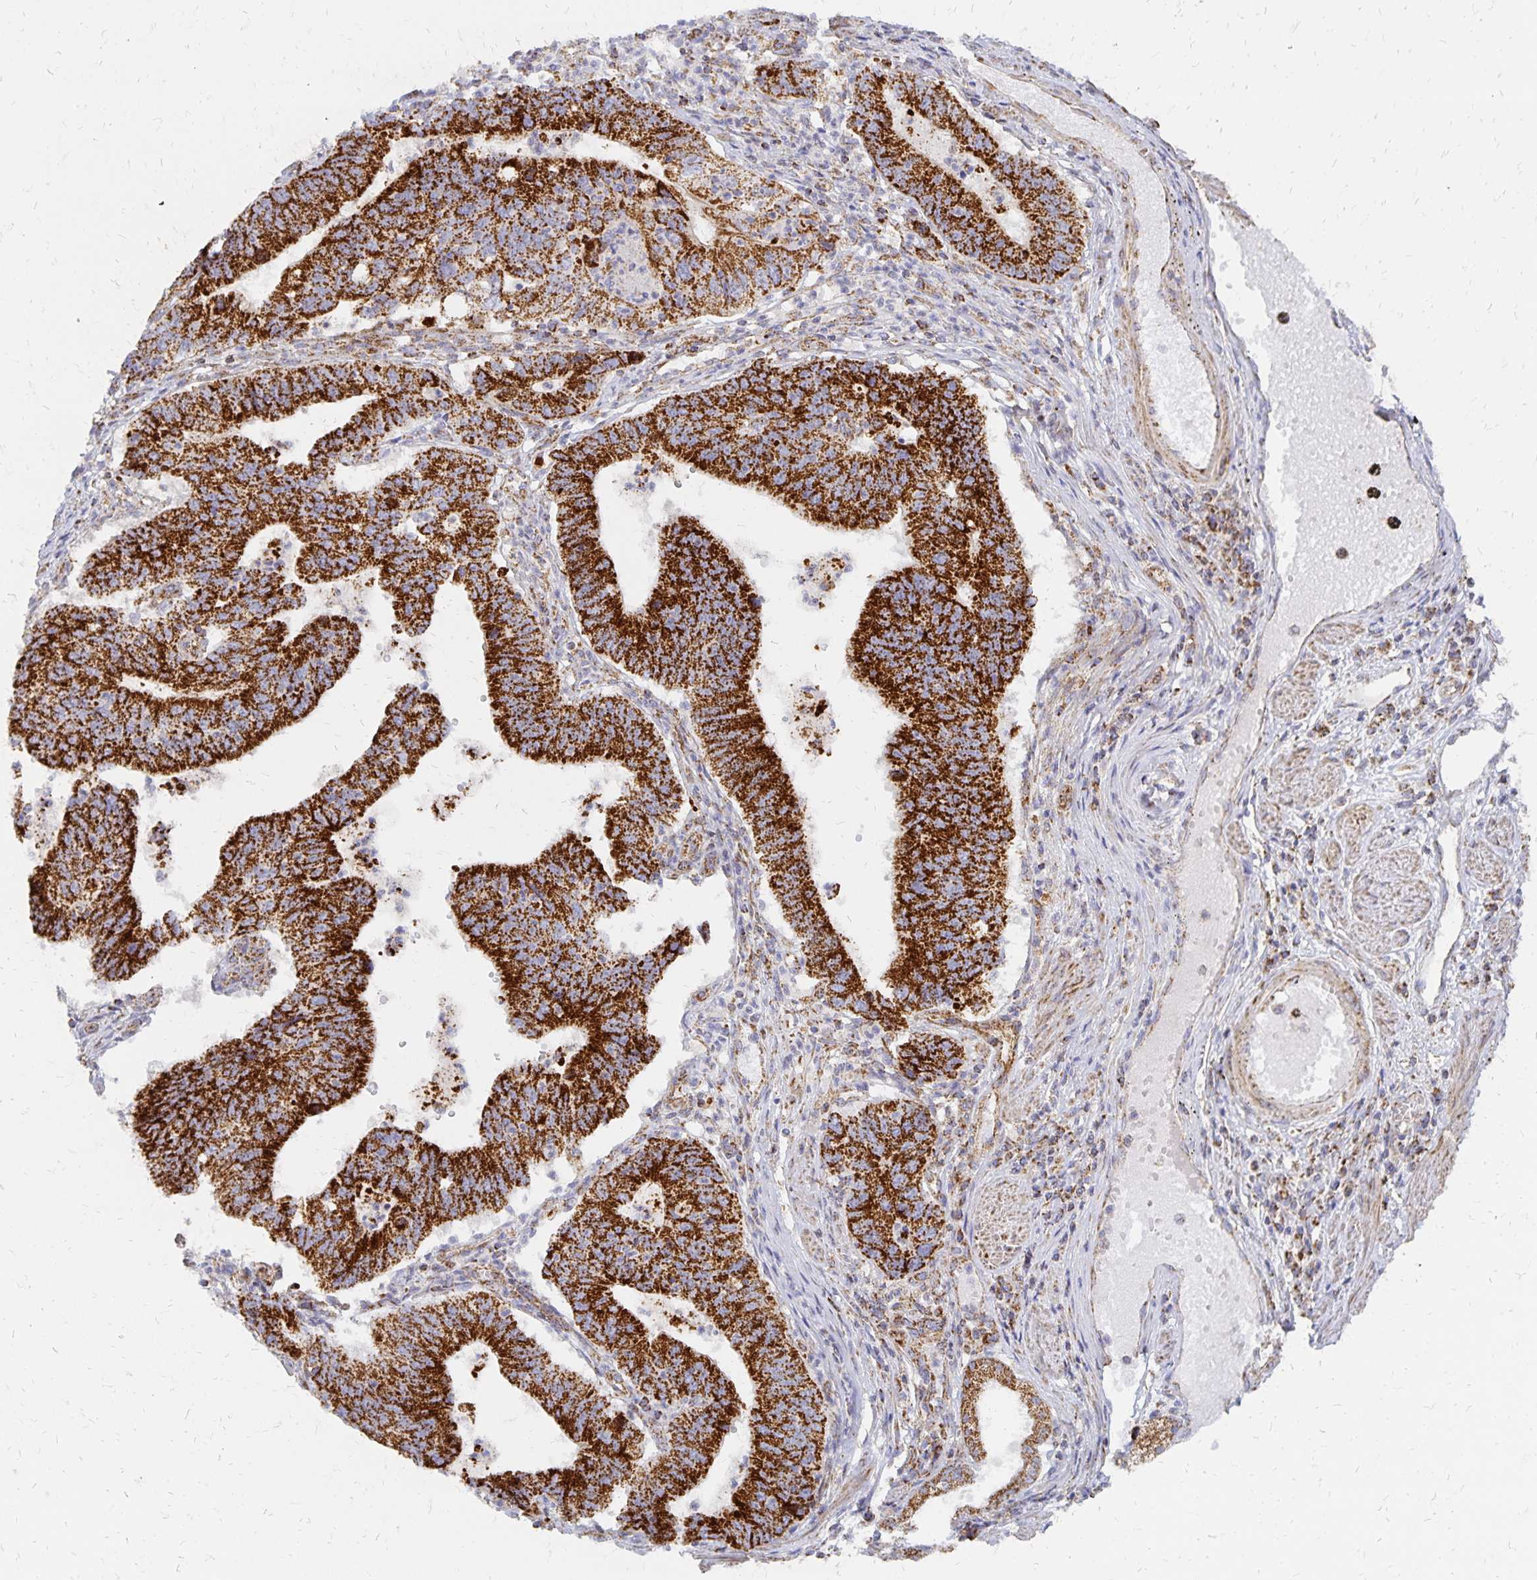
{"staining": {"intensity": "strong", "quantity": ">75%", "location": "cytoplasmic/membranous"}, "tissue": "stomach cancer", "cell_type": "Tumor cells", "image_type": "cancer", "snomed": [{"axis": "morphology", "description": "Adenocarcinoma, NOS"}, {"axis": "topography", "description": "Stomach"}], "caption": "Protein expression by IHC reveals strong cytoplasmic/membranous expression in about >75% of tumor cells in stomach cancer.", "gene": "STOML2", "patient": {"sex": "male", "age": 59}}